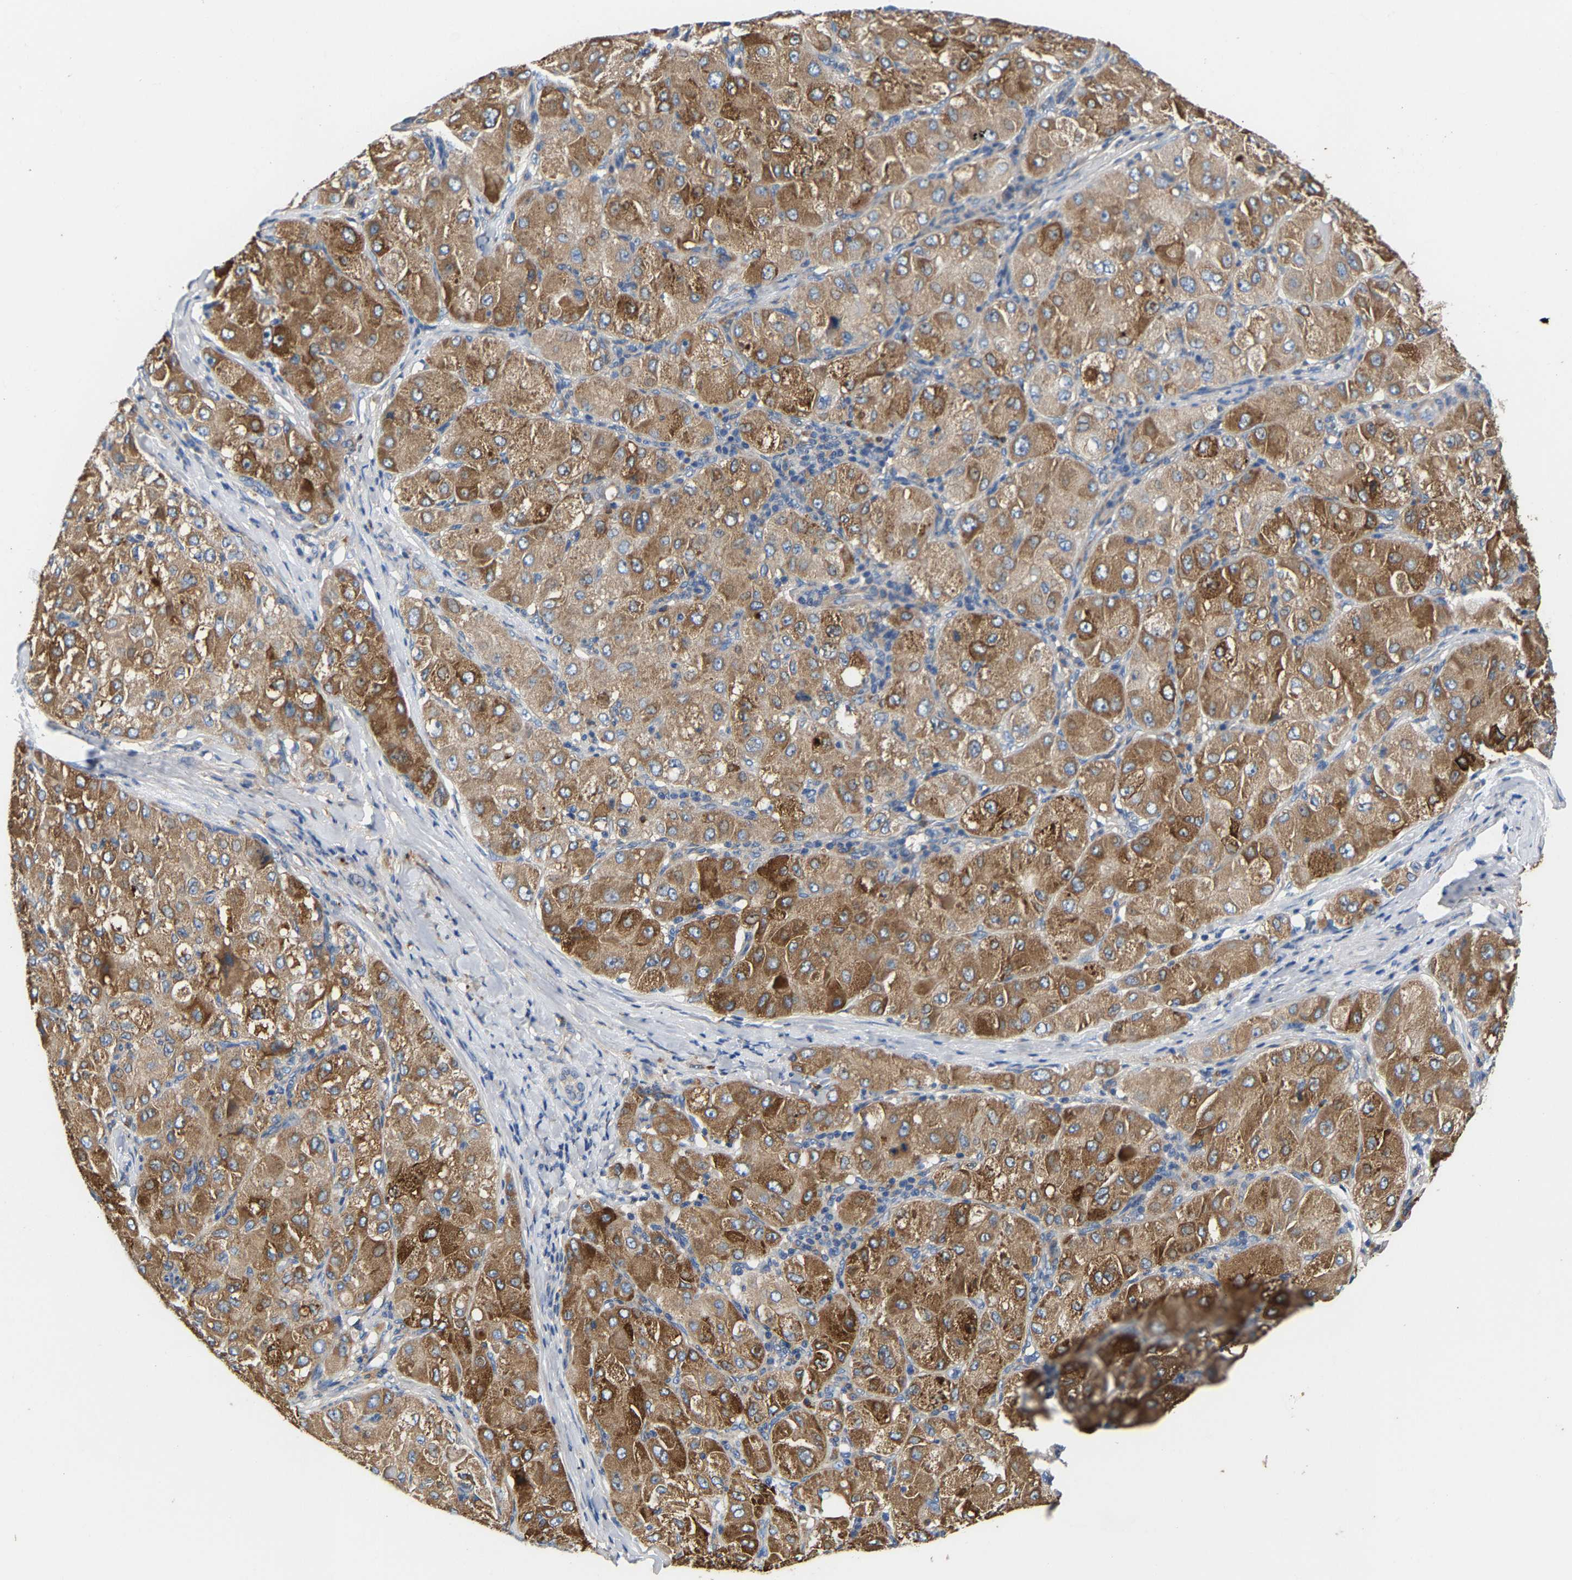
{"staining": {"intensity": "moderate", "quantity": ">75%", "location": "cytoplasmic/membranous"}, "tissue": "liver cancer", "cell_type": "Tumor cells", "image_type": "cancer", "snomed": [{"axis": "morphology", "description": "Carcinoma, Hepatocellular, NOS"}, {"axis": "topography", "description": "Liver"}], "caption": "The photomicrograph reveals staining of liver cancer (hepatocellular carcinoma), revealing moderate cytoplasmic/membranous protein positivity (brown color) within tumor cells.", "gene": "CCDC171", "patient": {"sex": "male", "age": 80}}